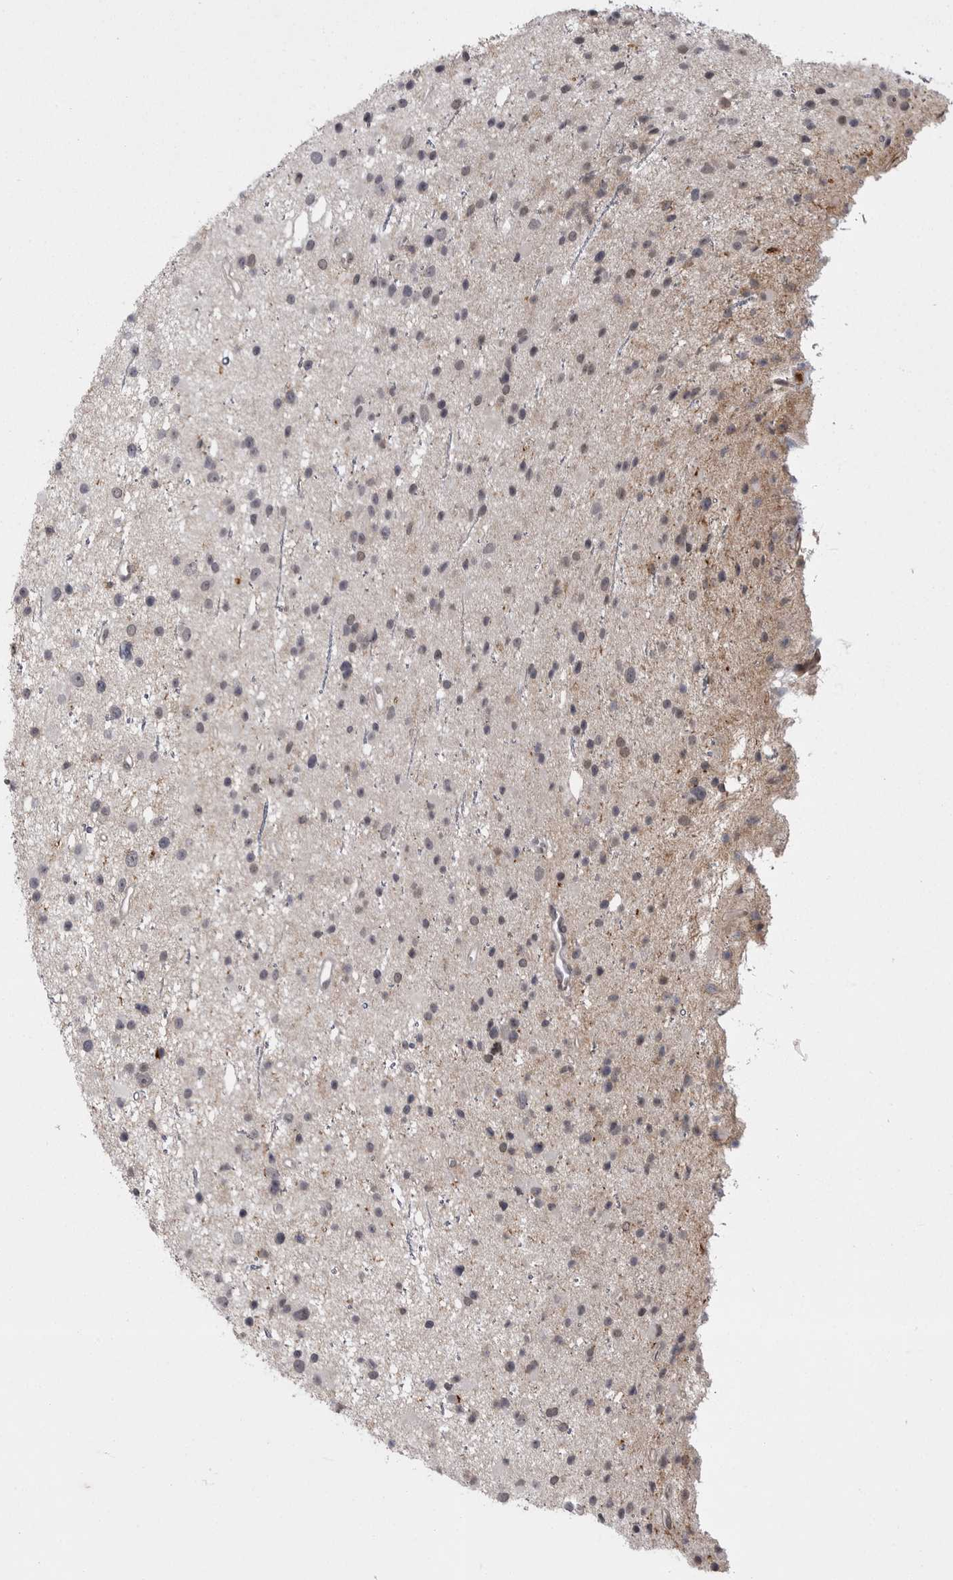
{"staining": {"intensity": "negative", "quantity": "none", "location": "none"}, "tissue": "glioma", "cell_type": "Tumor cells", "image_type": "cancer", "snomed": [{"axis": "morphology", "description": "Glioma, malignant, Low grade"}, {"axis": "topography", "description": "Cerebral cortex"}], "caption": "High magnification brightfield microscopy of glioma stained with DAB (3,3'-diaminobenzidine) (brown) and counterstained with hematoxylin (blue): tumor cells show no significant positivity.", "gene": "ABL1", "patient": {"sex": "female", "age": 39}}